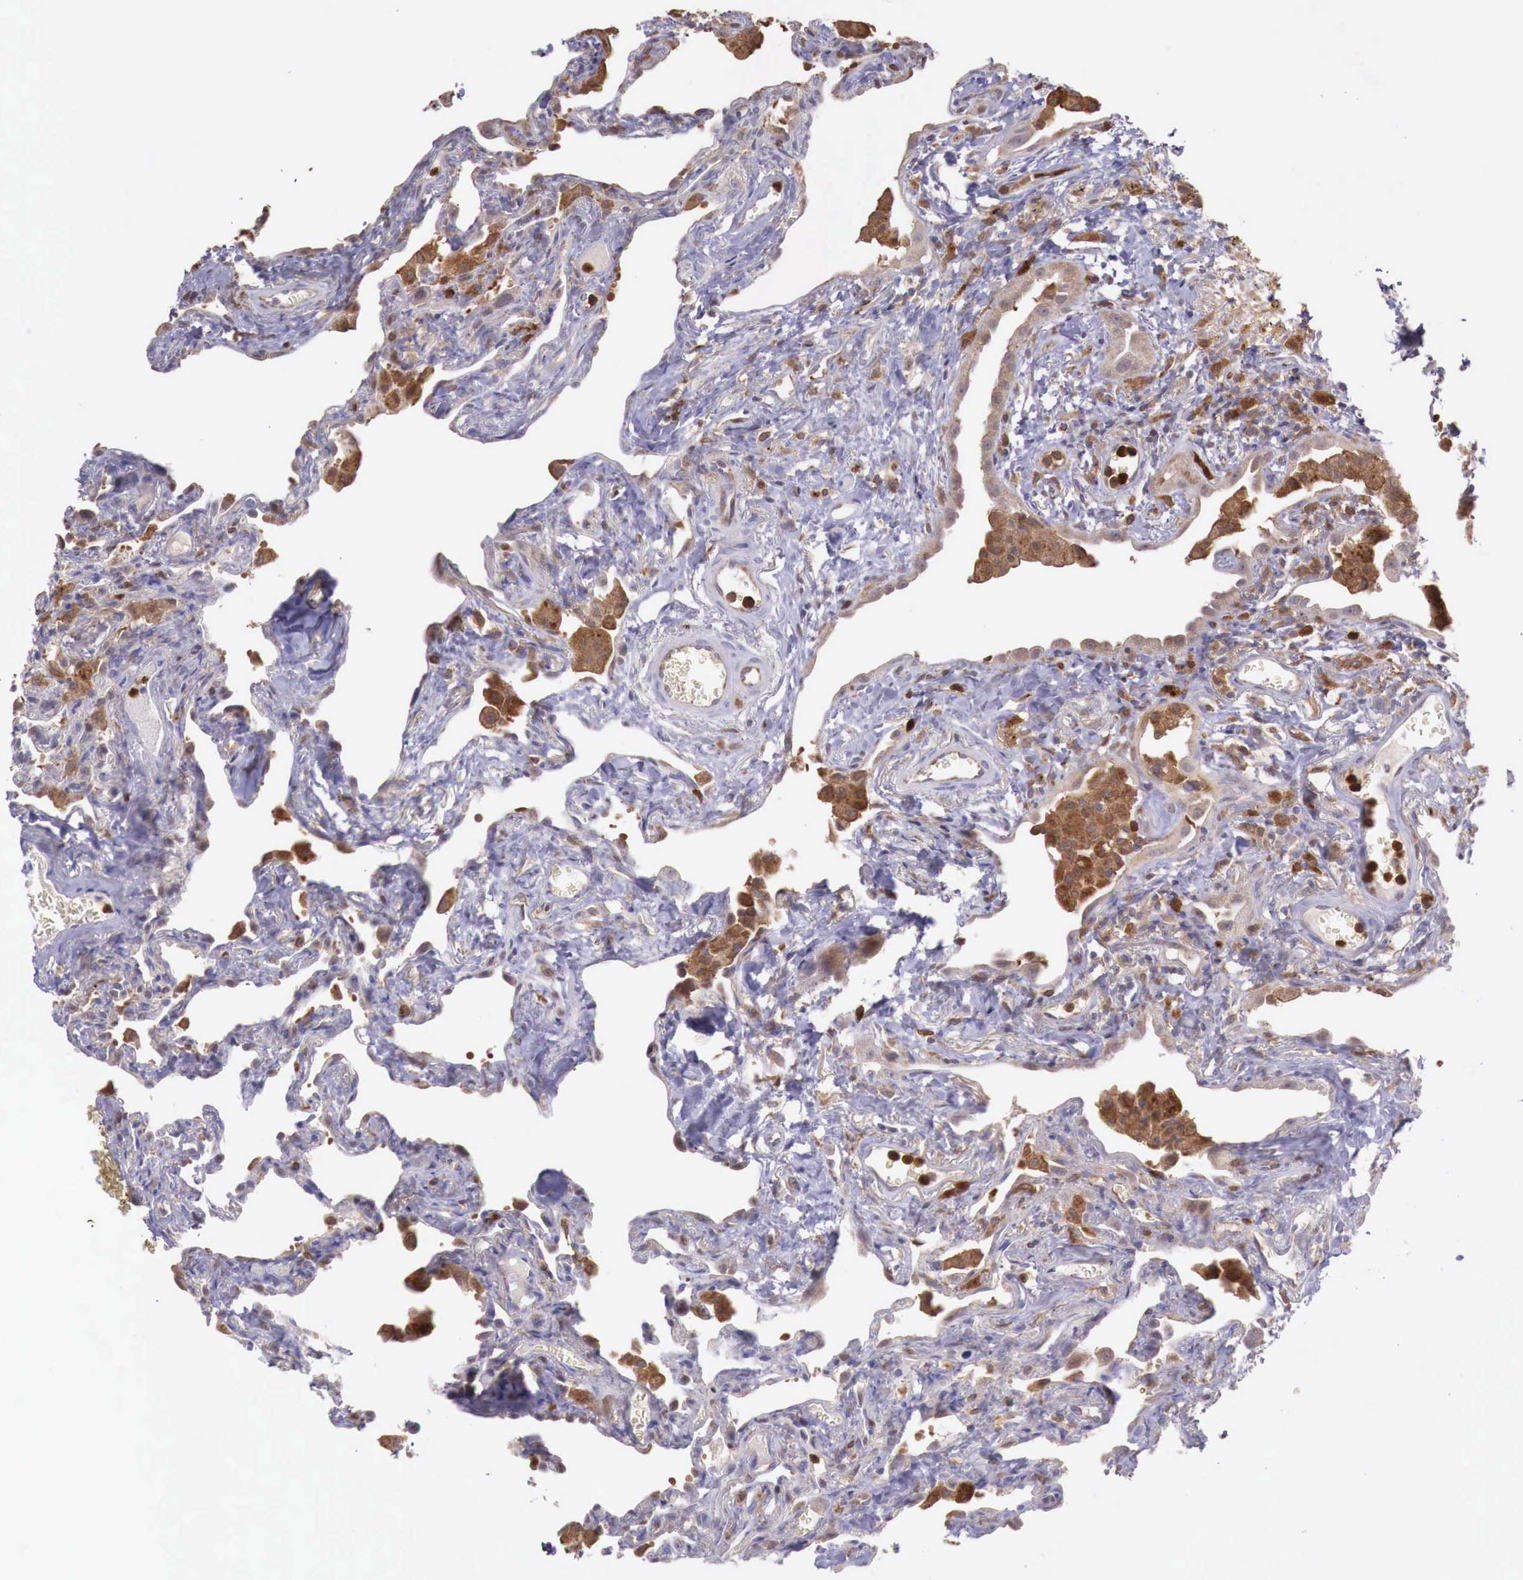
{"staining": {"intensity": "weak", "quantity": ">75%", "location": "cytoplasmic/membranous"}, "tissue": "lung", "cell_type": "Alveolar cells", "image_type": "normal", "snomed": [{"axis": "morphology", "description": "Normal tissue, NOS"}, {"axis": "topography", "description": "Lung"}], "caption": "This image displays immunohistochemistry (IHC) staining of benign human lung, with low weak cytoplasmic/membranous positivity in about >75% of alveolar cells.", "gene": "GAB2", "patient": {"sex": "male", "age": 73}}